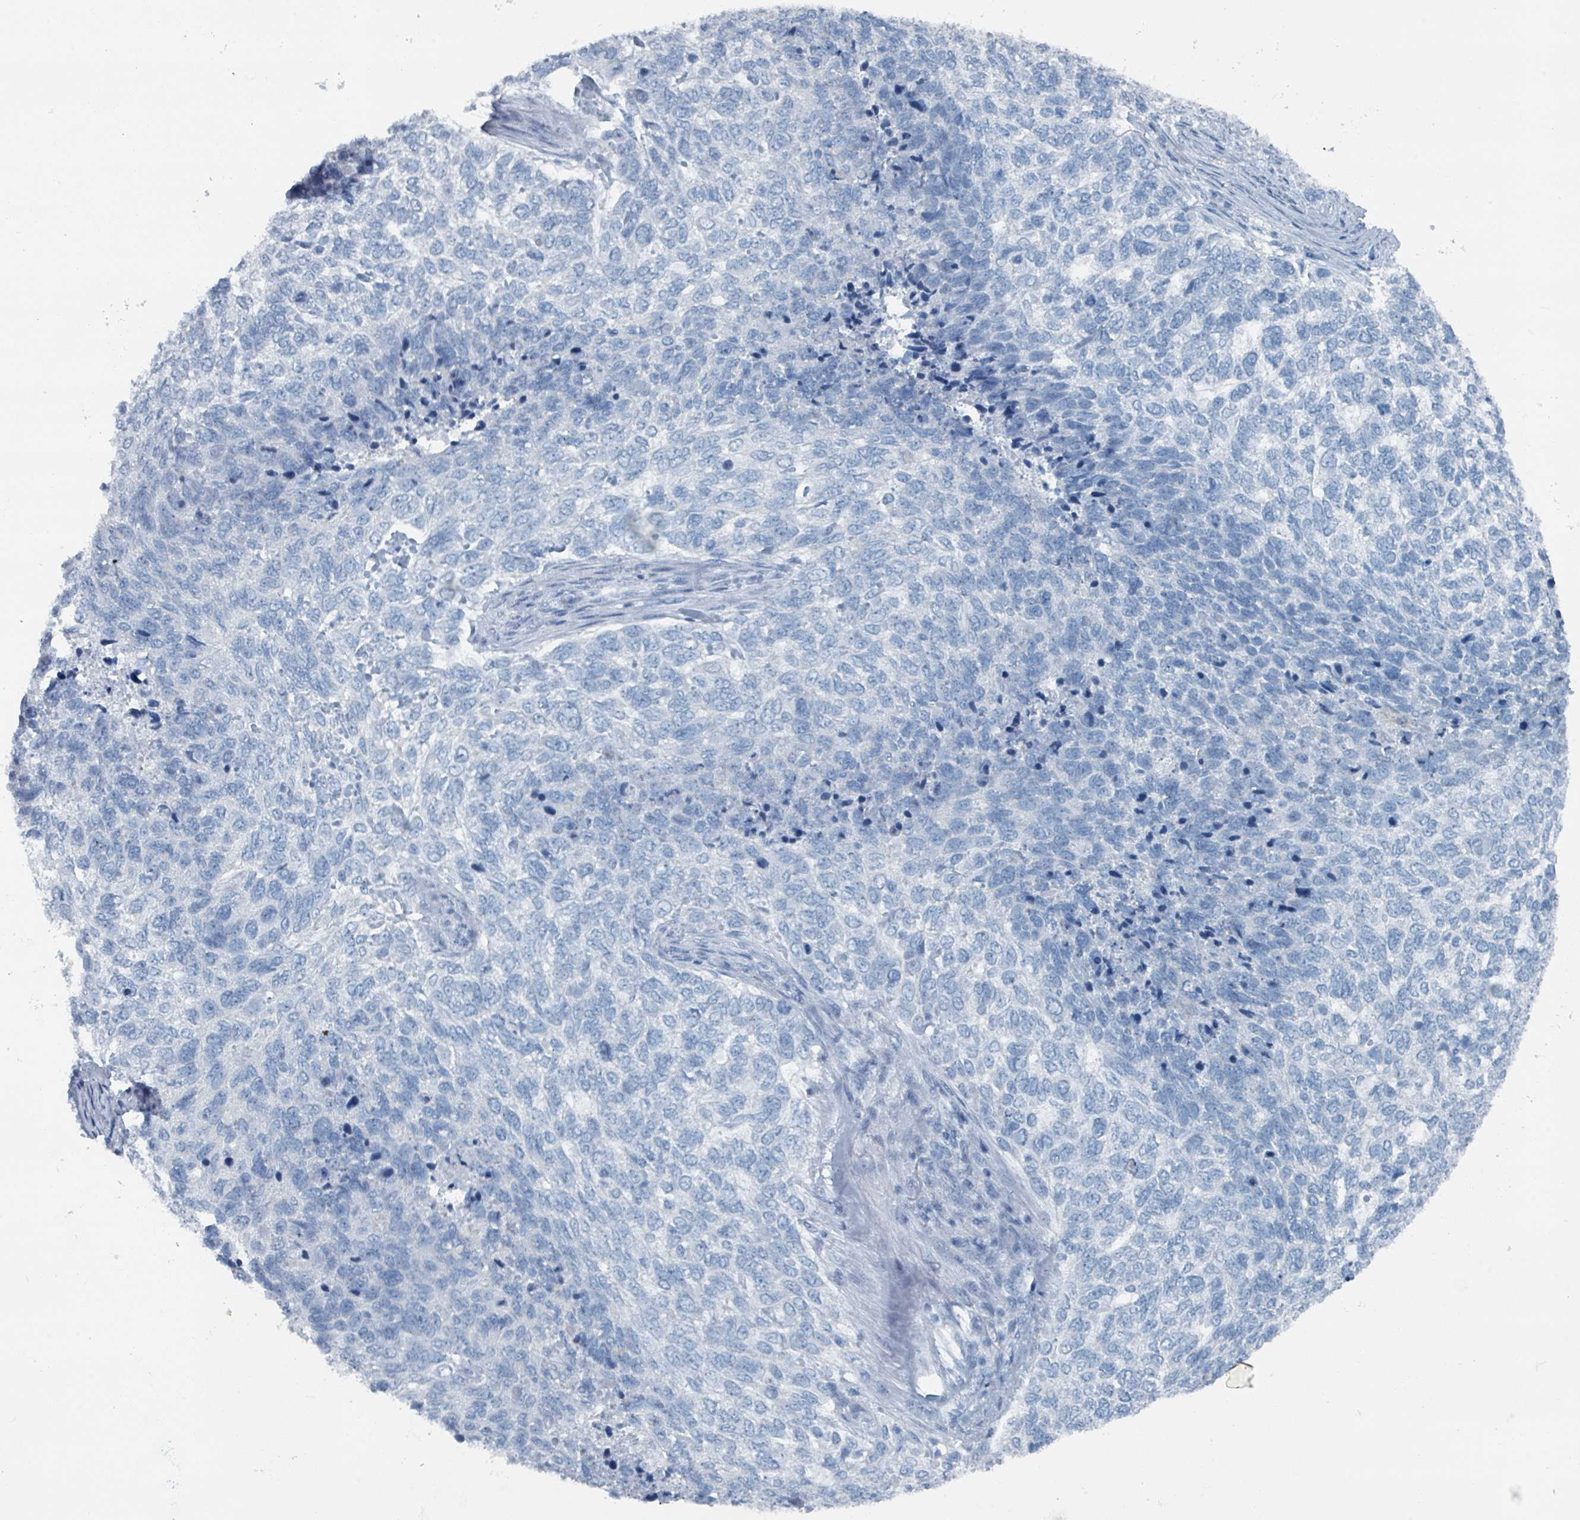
{"staining": {"intensity": "negative", "quantity": "none", "location": "none"}, "tissue": "skin cancer", "cell_type": "Tumor cells", "image_type": "cancer", "snomed": [{"axis": "morphology", "description": "Basal cell carcinoma"}, {"axis": "topography", "description": "Skin"}], "caption": "Immunohistochemistry of human skin cancer shows no expression in tumor cells.", "gene": "GAMT", "patient": {"sex": "female", "age": 65}}